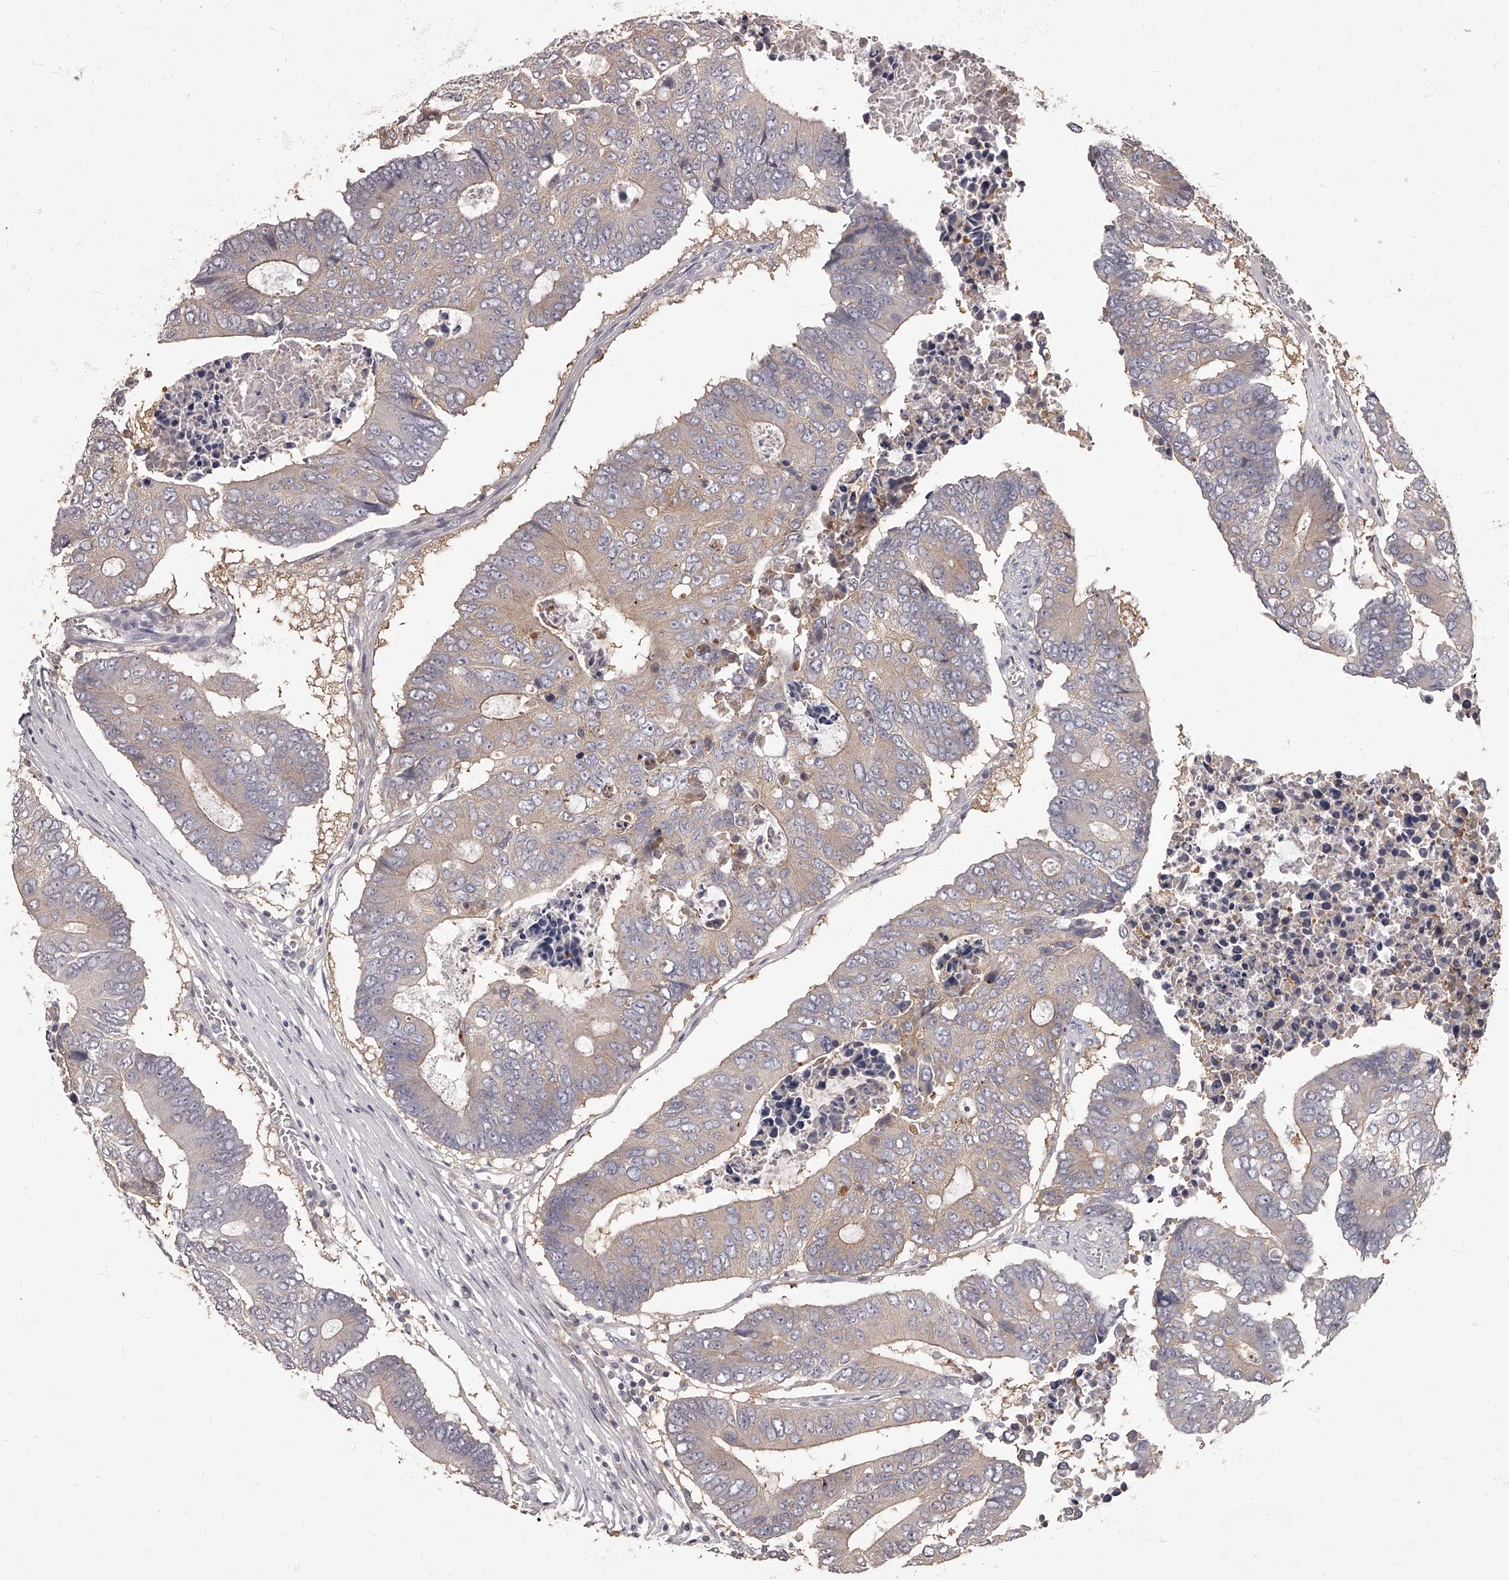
{"staining": {"intensity": "weak", "quantity": "<25%", "location": "cytoplasmic/membranous"}, "tissue": "colorectal cancer", "cell_type": "Tumor cells", "image_type": "cancer", "snomed": [{"axis": "morphology", "description": "Adenocarcinoma, NOS"}, {"axis": "topography", "description": "Colon"}], "caption": "This photomicrograph is of colorectal cancer stained with IHC to label a protein in brown with the nuclei are counter-stained blue. There is no positivity in tumor cells.", "gene": "APEH", "patient": {"sex": "male", "age": 87}}